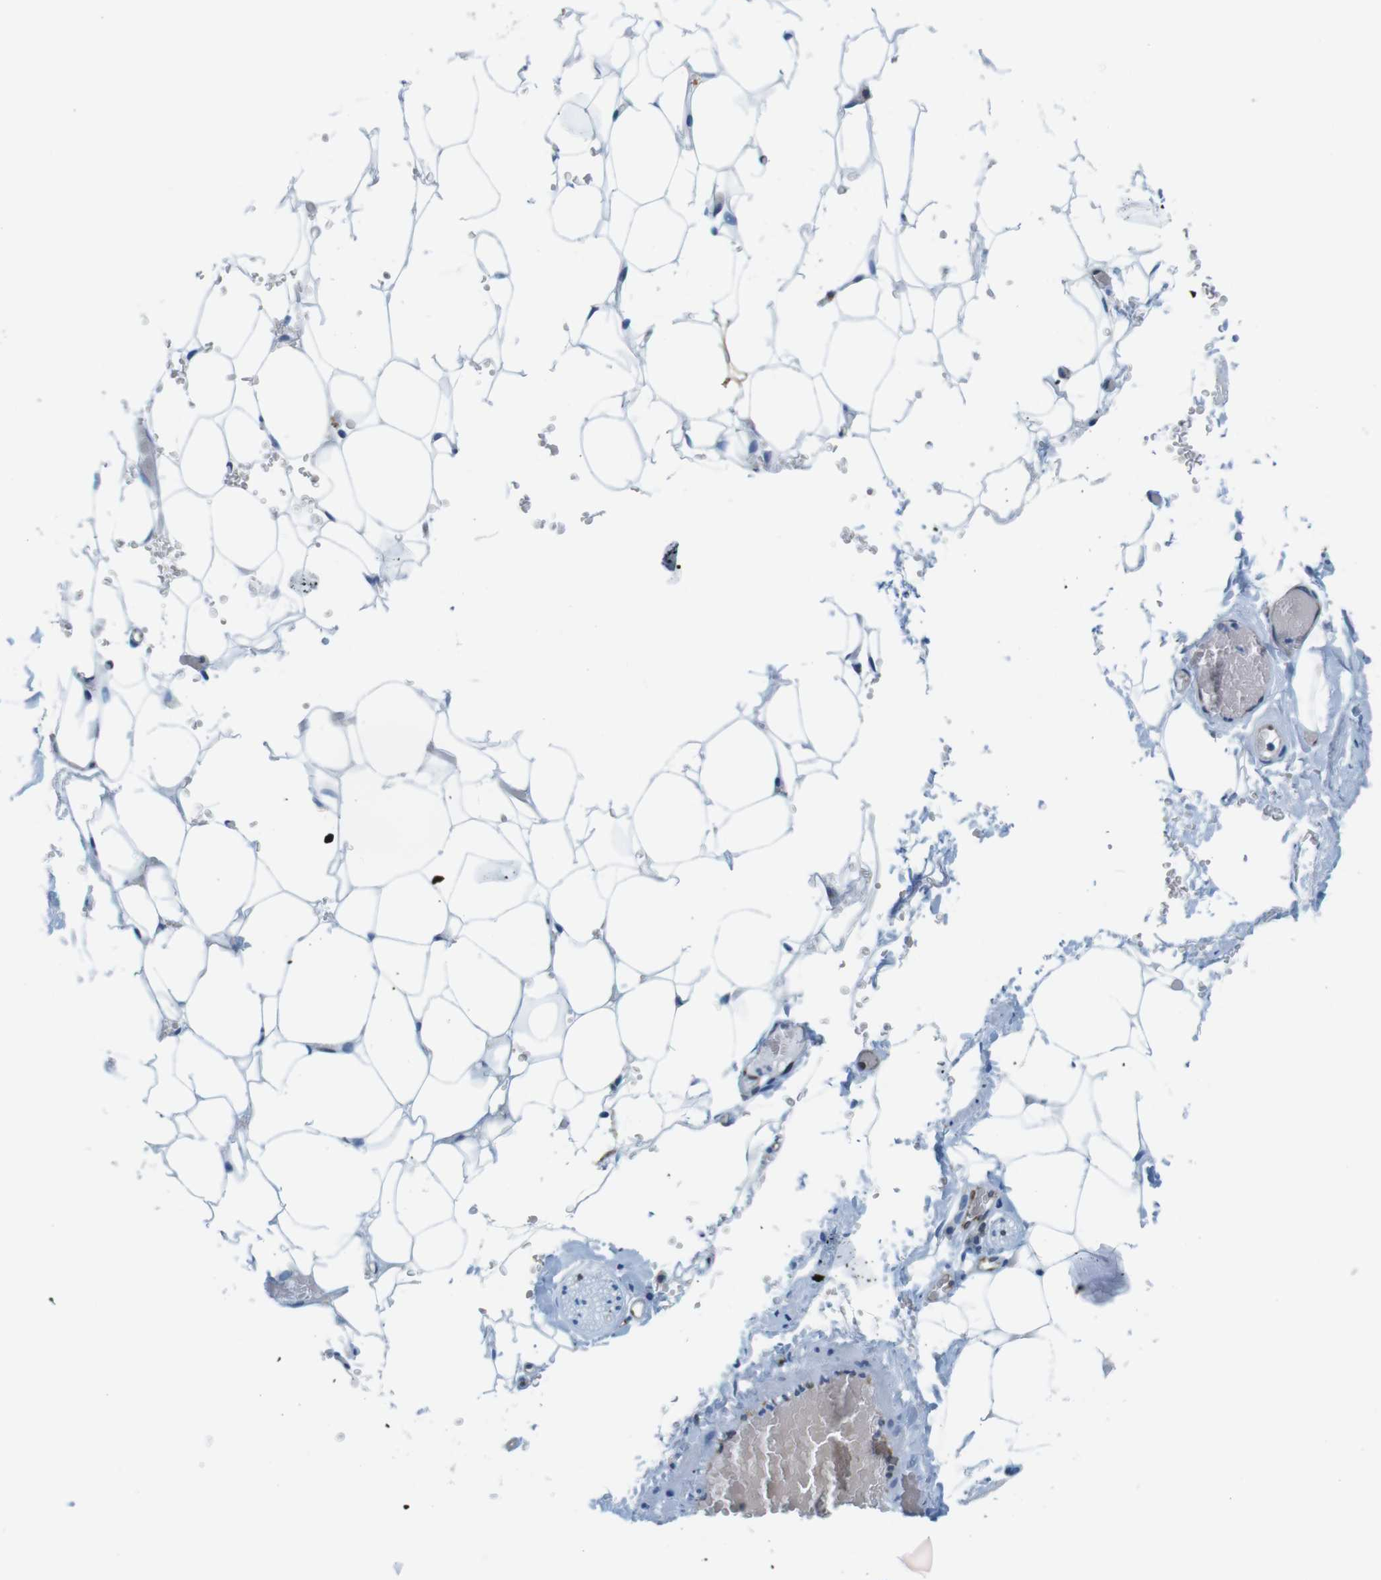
{"staining": {"intensity": "negative", "quantity": "none", "location": "none"}, "tissue": "adipose tissue", "cell_type": "Adipocytes", "image_type": "normal", "snomed": [{"axis": "morphology", "description": "Normal tissue, NOS"}, {"axis": "topography", "description": "Peripheral nerve tissue"}], "caption": "This is an IHC photomicrograph of unremarkable human adipose tissue. There is no staining in adipocytes.", "gene": "CIITA", "patient": {"sex": "male", "age": 70}}